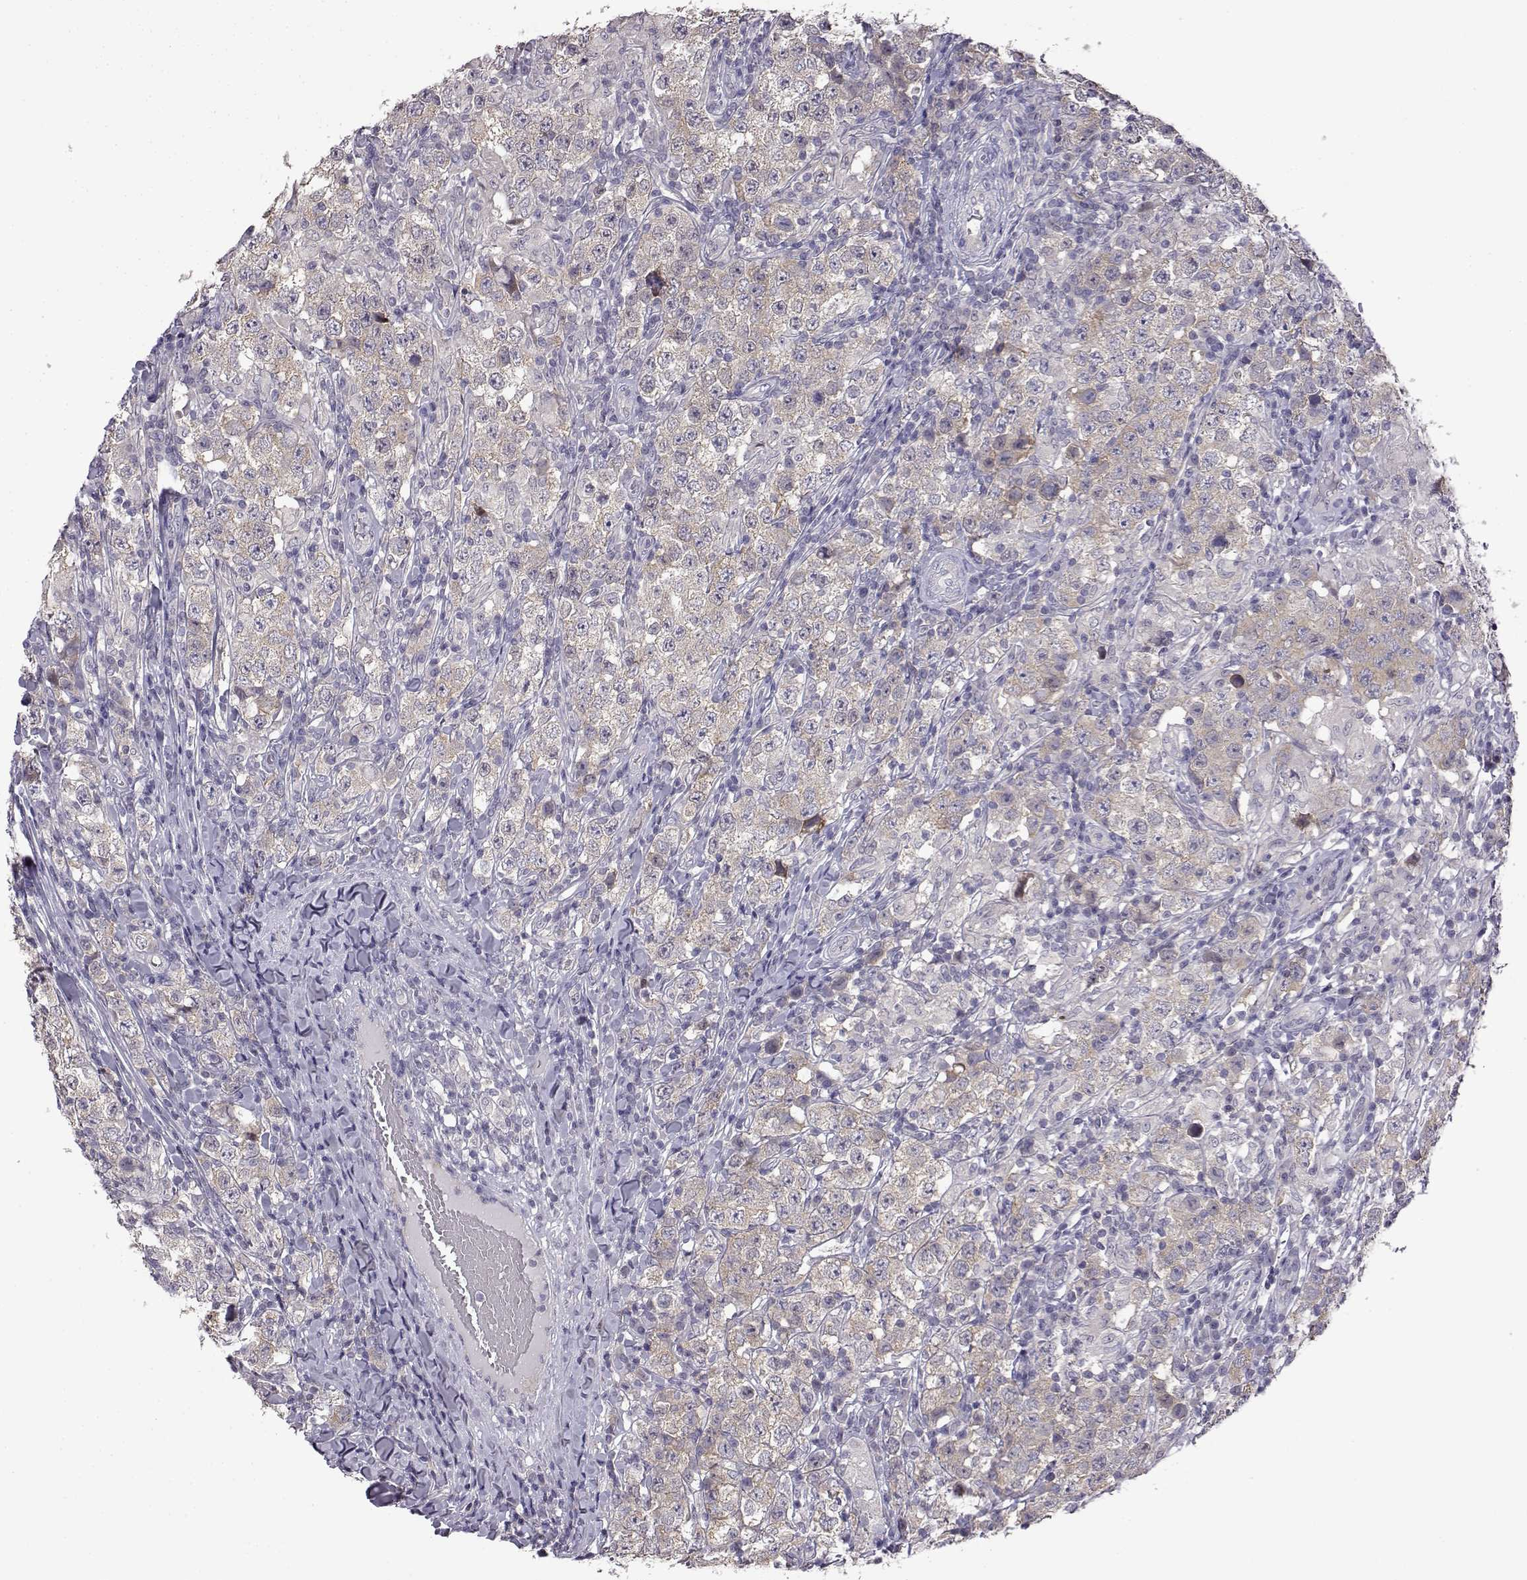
{"staining": {"intensity": "weak", "quantity": ">75%", "location": "cytoplasmic/membranous"}, "tissue": "testis cancer", "cell_type": "Tumor cells", "image_type": "cancer", "snomed": [{"axis": "morphology", "description": "Seminoma, NOS"}, {"axis": "morphology", "description": "Carcinoma, Embryonal, NOS"}, {"axis": "topography", "description": "Testis"}], "caption": "Testis embryonal carcinoma tissue demonstrates weak cytoplasmic/membranous positivity in about >75% of tumor cells", "gene": "VGF", "patient": {"sex": "male", "age": 41}}